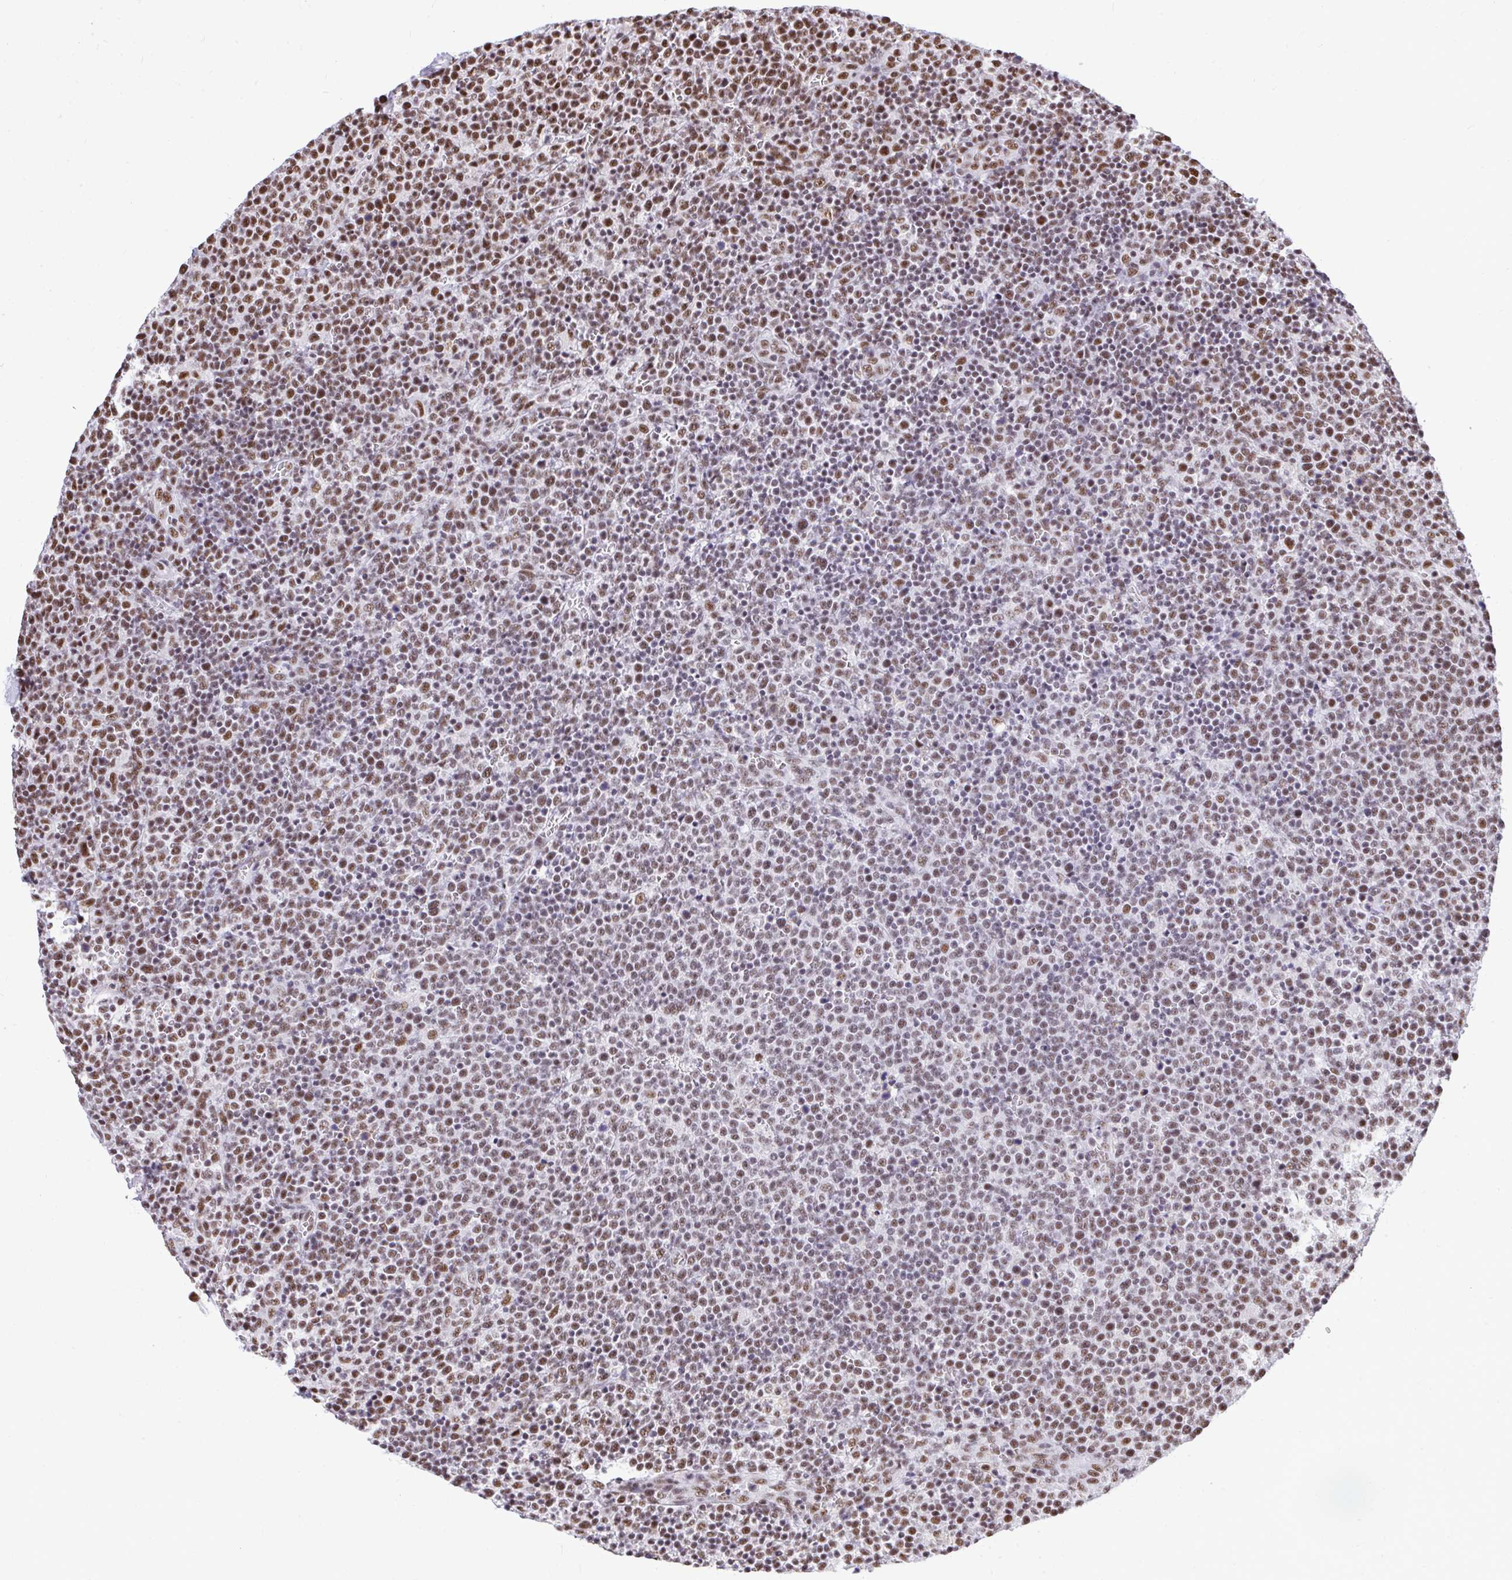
{"staining": {"intensity": "moderate", "quantity": "25%-75%", "location": "nuclear"}, "tissue": "lymphoma", "cell_type": "Tumor cells", "image_type": "cancer", "snomed": [{"axis": "morphology", "description": "Malignant lymphoma, non-Hodgkin's type, High grade"}, {"axis": "topography", "description": "Lymph node"}], "caption": "The histopathology image demonstrates staining of malignant lymphoma, non-Hodgkin's type (high-grade), revealing moderate nuclear protein positivity (brown color) within tumor cells.", "gene": "PRPF19", "patient": {"sex": "male", "age": 61}}